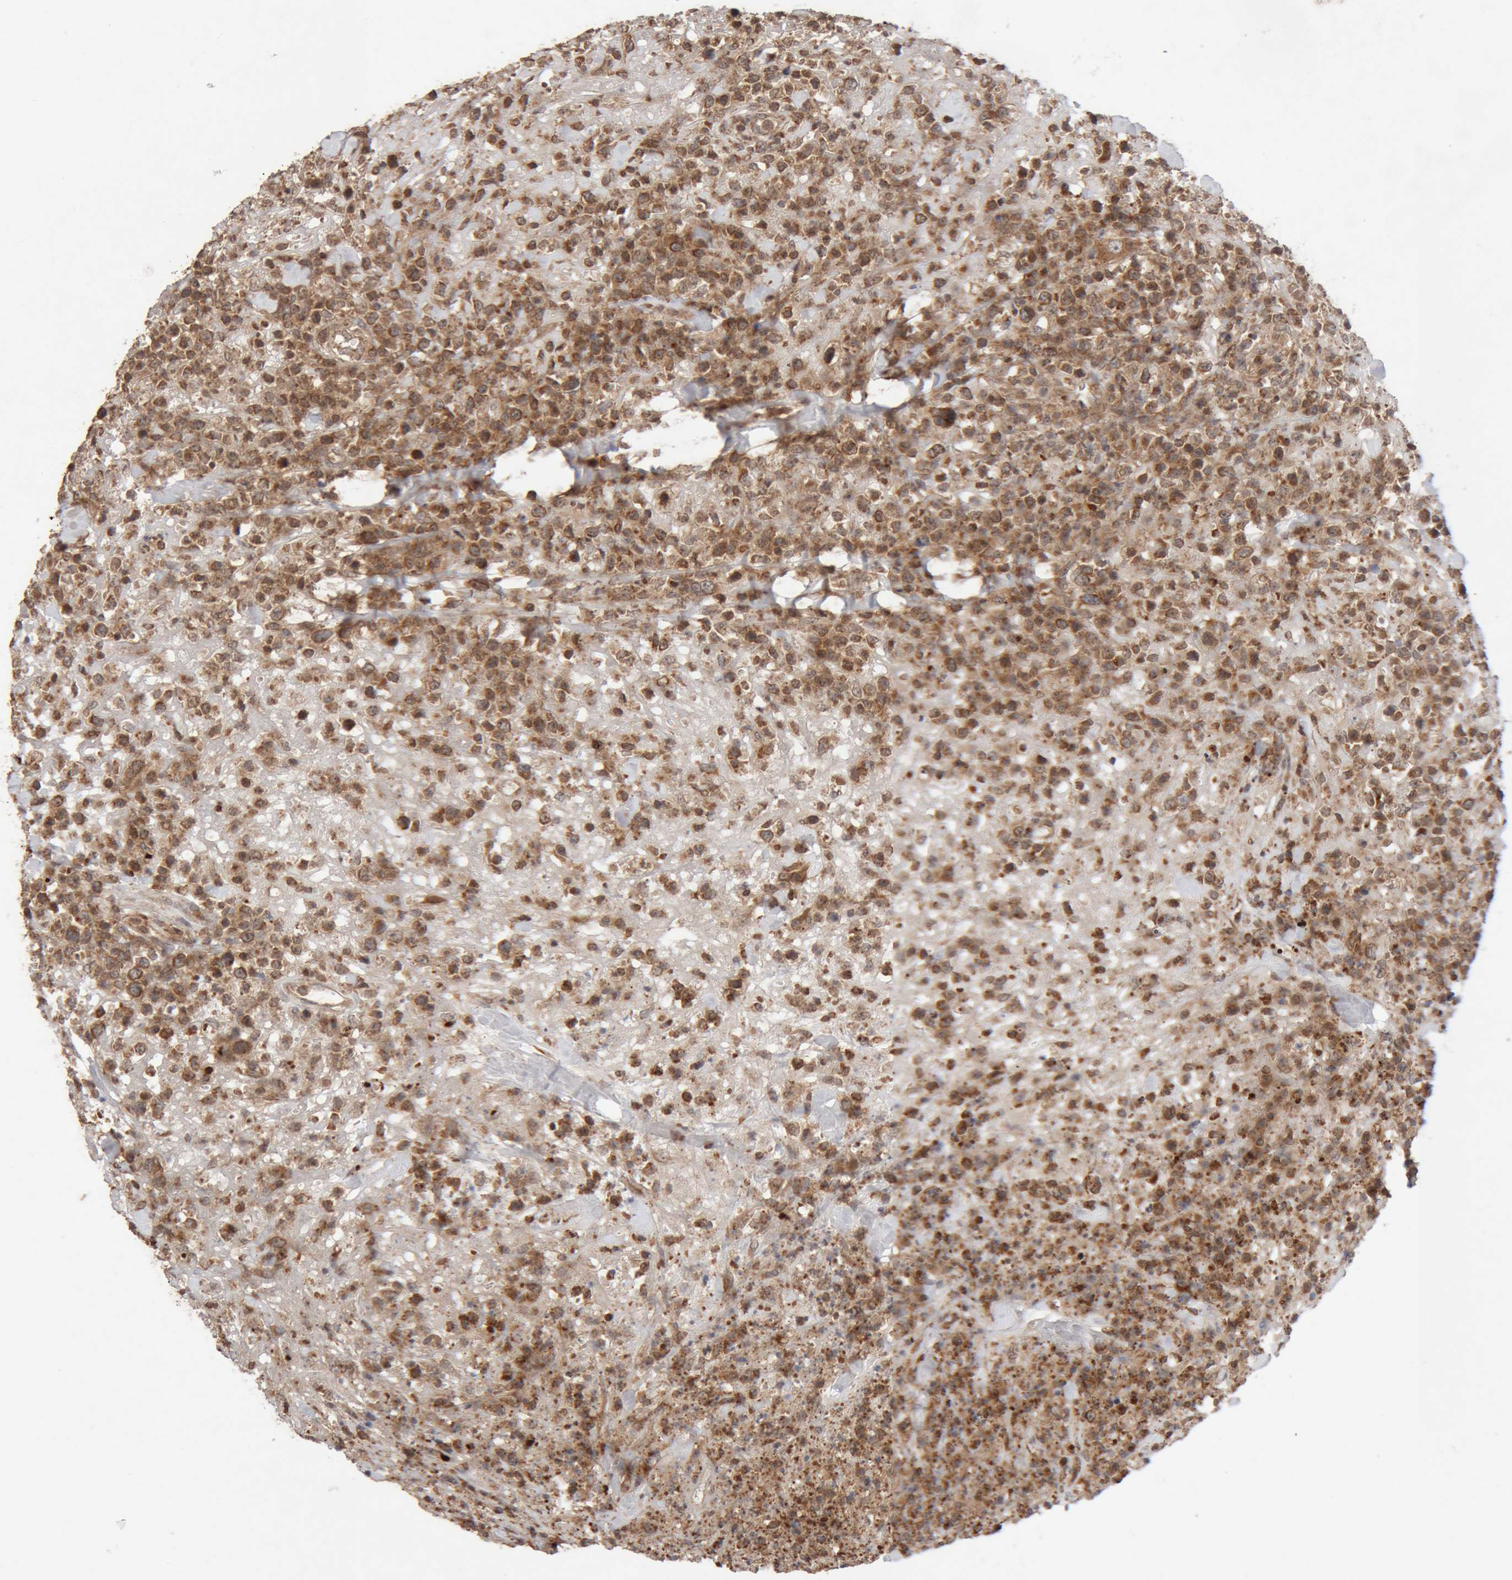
{"staining": {"intensity": "moderate", "quantity": ">75%", "location": "cytoplasmic/membranous"}, "tissue": "lymphoma", "cell_type": "Tumor cells", "image_type": "cancer", "snomed": [{"axis": "morphology", "description": "Malignant lymphoma, non-Hodgkin's type, High grade"}, {"axis": "topography", "description": "Colon"}], "caption": "Tumor cells show medium levels of moderate cytoplasmic/membranous staining in approximately >75% of cells in malignant lymphoma, non-Hodgkin's type (high-grade). (DAB (3,3'-diaminobenzidine) IHC, brown staining for protein, blue staining for nuclei).", "gene": "KIF21B", "patient": {"sex": "female", "age": 53}}